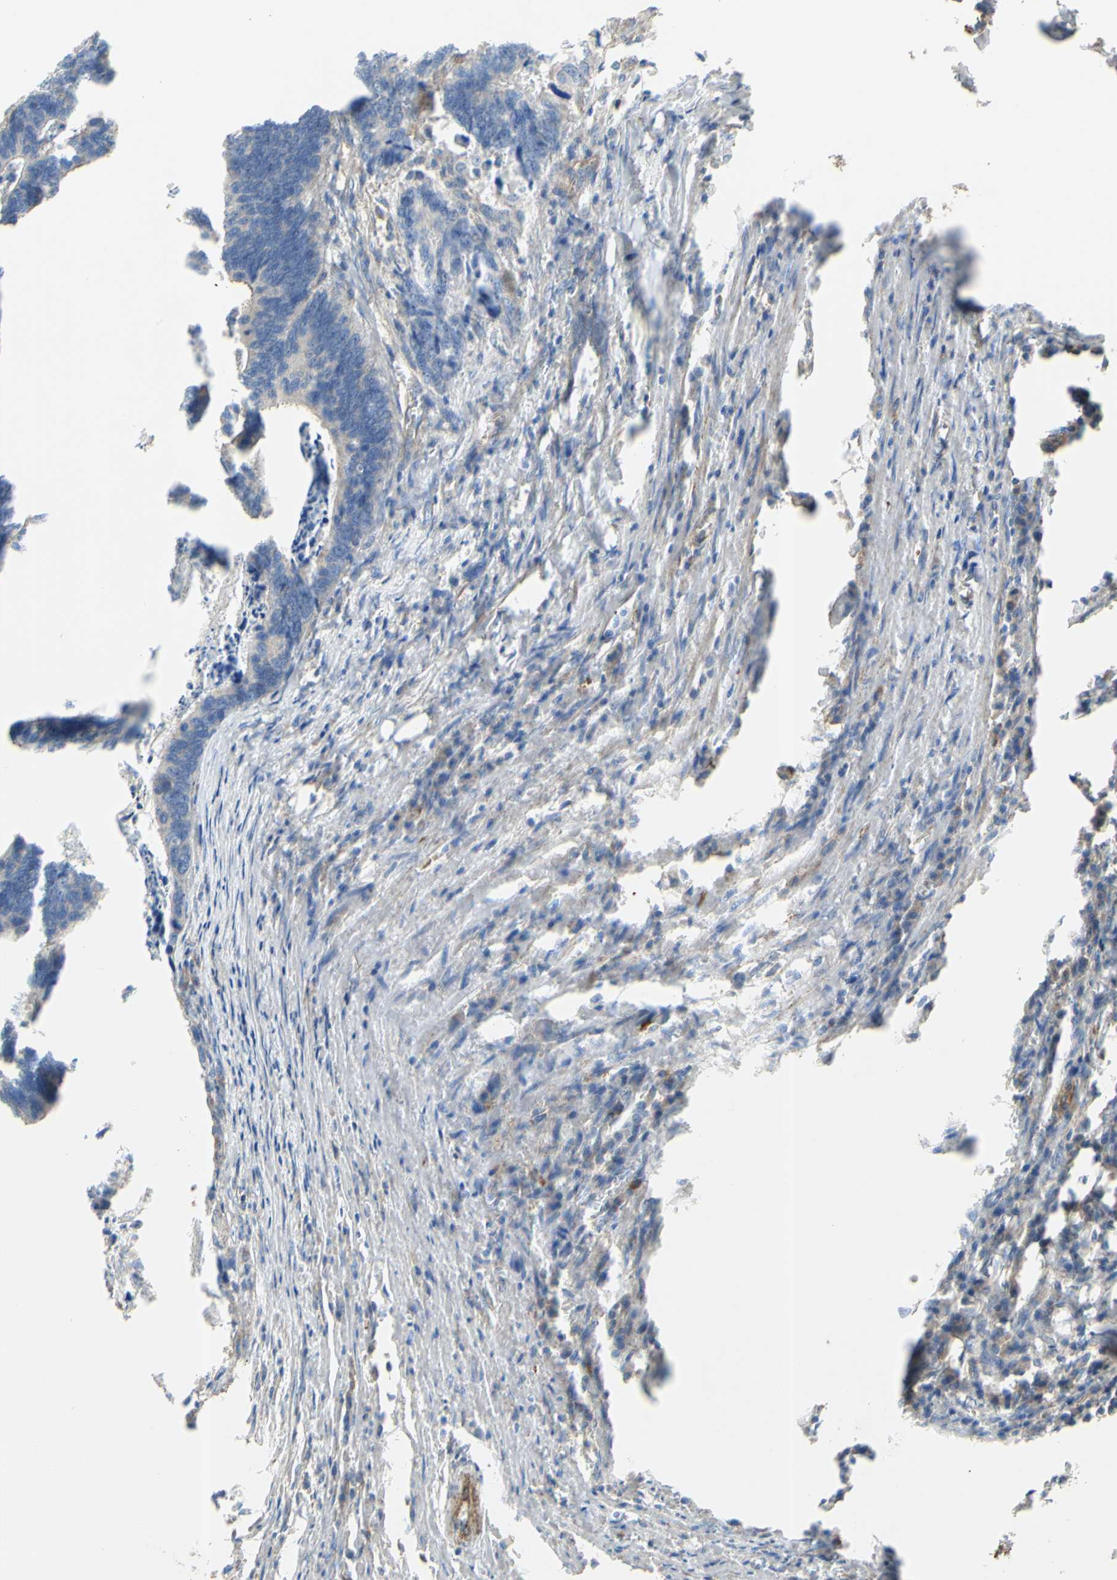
{"staining": {"intensity": "negative", "quantity": "none", "location": "none"}, "tissue": "colorectal cancer", "cell_type": "Tumor cells", "image_type": "cancer", "snomed": [{"axis": "morphology", "description": "Adenocarcinoma, NOS"}, {"axis": "topography", "description": "Colon"}], "caption": "Colorectal adenocarcinoma was stained to show a protein in brown. There is no significant expression in tumor cells. (DAB immunohistochemistry visualized using brightfield microscopy, high magnification).", "gene": "BECN1", "patient": {"sex": "male", "age": 72}}